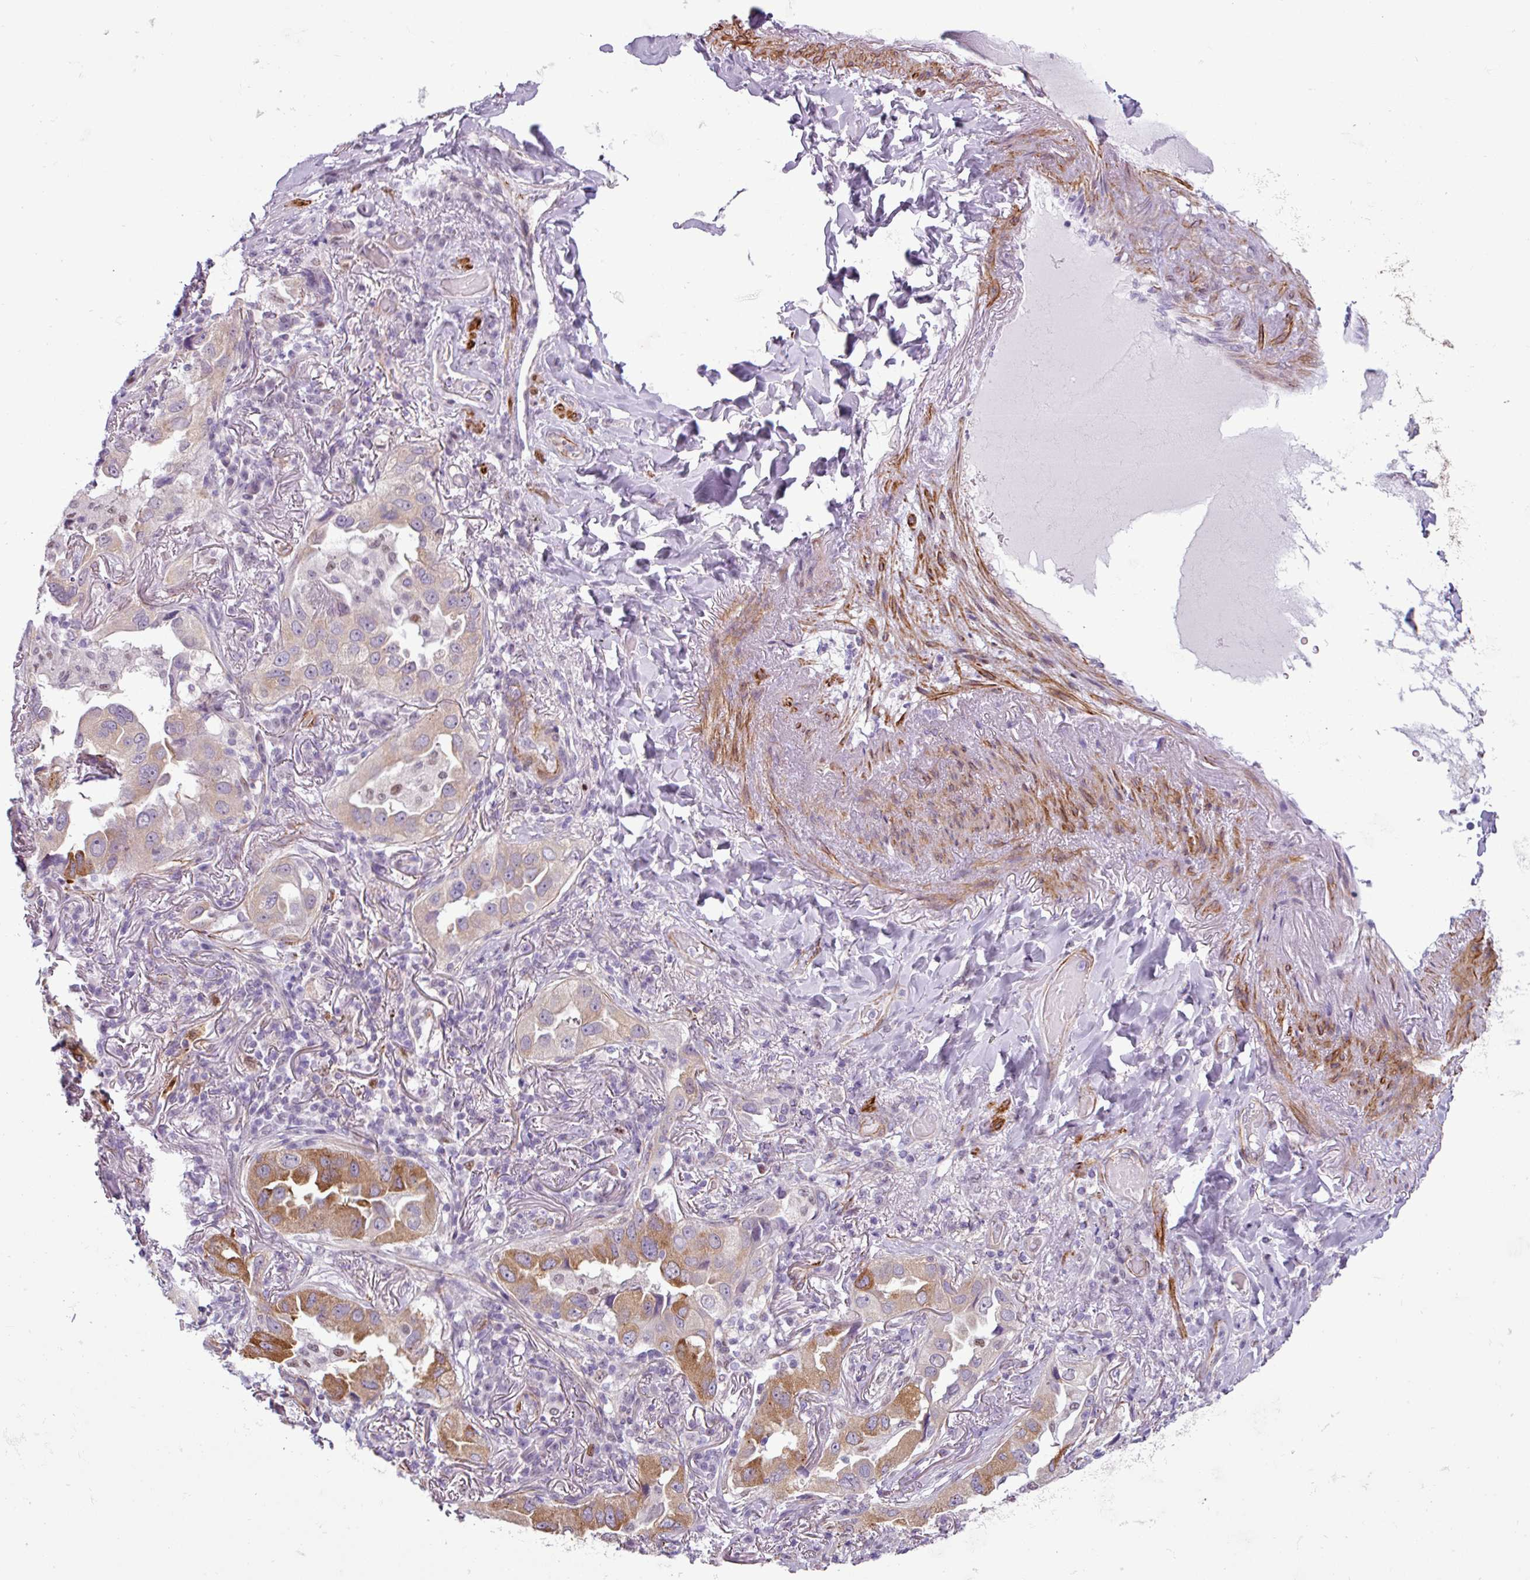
{"staining": {"intensity": "moderate", "quantity": "25%-75%", "location": "cytoplasmic/membranous"}, "tissue": "lung cancer", "cell_type": "Tumor cells", "image_type": "cancer", "snomed": [{"axis": "morphology", "description": "Adenocarcinoma, NOS"}, {"axis": "topography", "description": "Lung"}], "caption": "A histopathology image of human adenocarcinoma (lung) stained for a protein reveals moderate cytoplasmic/membranous brown staining in tumor cells.", "gene": "ATP10A", "patient": {"sex": "female", "age": 69}}